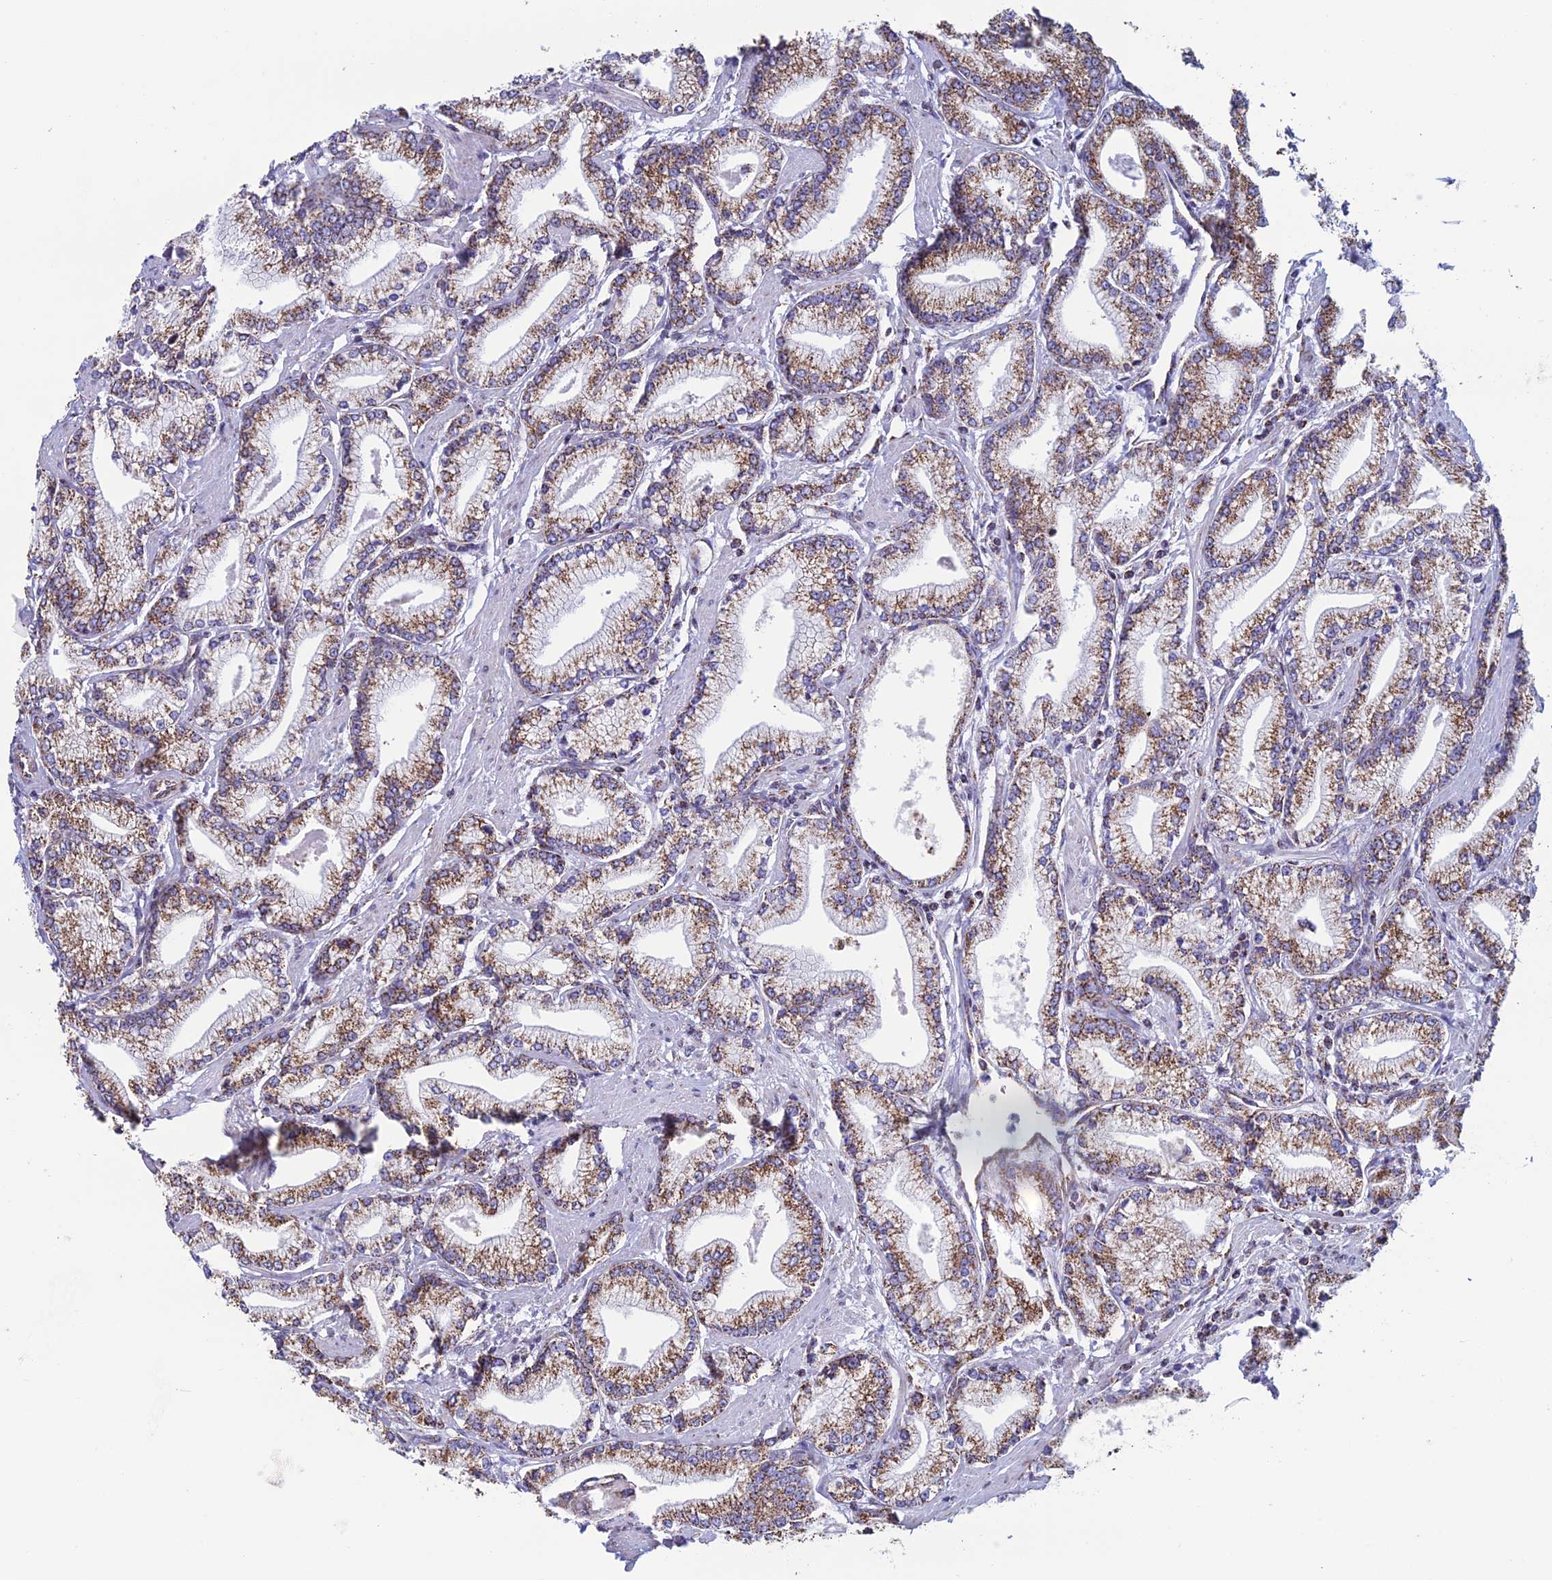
{"staining": {"intensity": "moderate", "quantity": ">75%", "location": "cytoplasmic/membranous"}, "tissue": "prostate cancer", "cell_type": "Tumor cells", "image_type": "cancer", "snomed": [{"axis": "morphology", "description": "Adenocarcinoma, High grade"}, {"axis": "topography", "description": "Prostate"}], "caption": "Prostate cancer (adenocarcinoma (high-grade)) stained with DAB (3,3'-diaminobenzidine) immunohistochemistry (IHC) displays medium levels of moderate cytoplasmic/membranous positivity in about >75% of tumor cells. (DAB IHC with brightfield microscopy, high magnification).", "gene": "ZNG1B", "patient": {"sex": "male", "age": 67}}